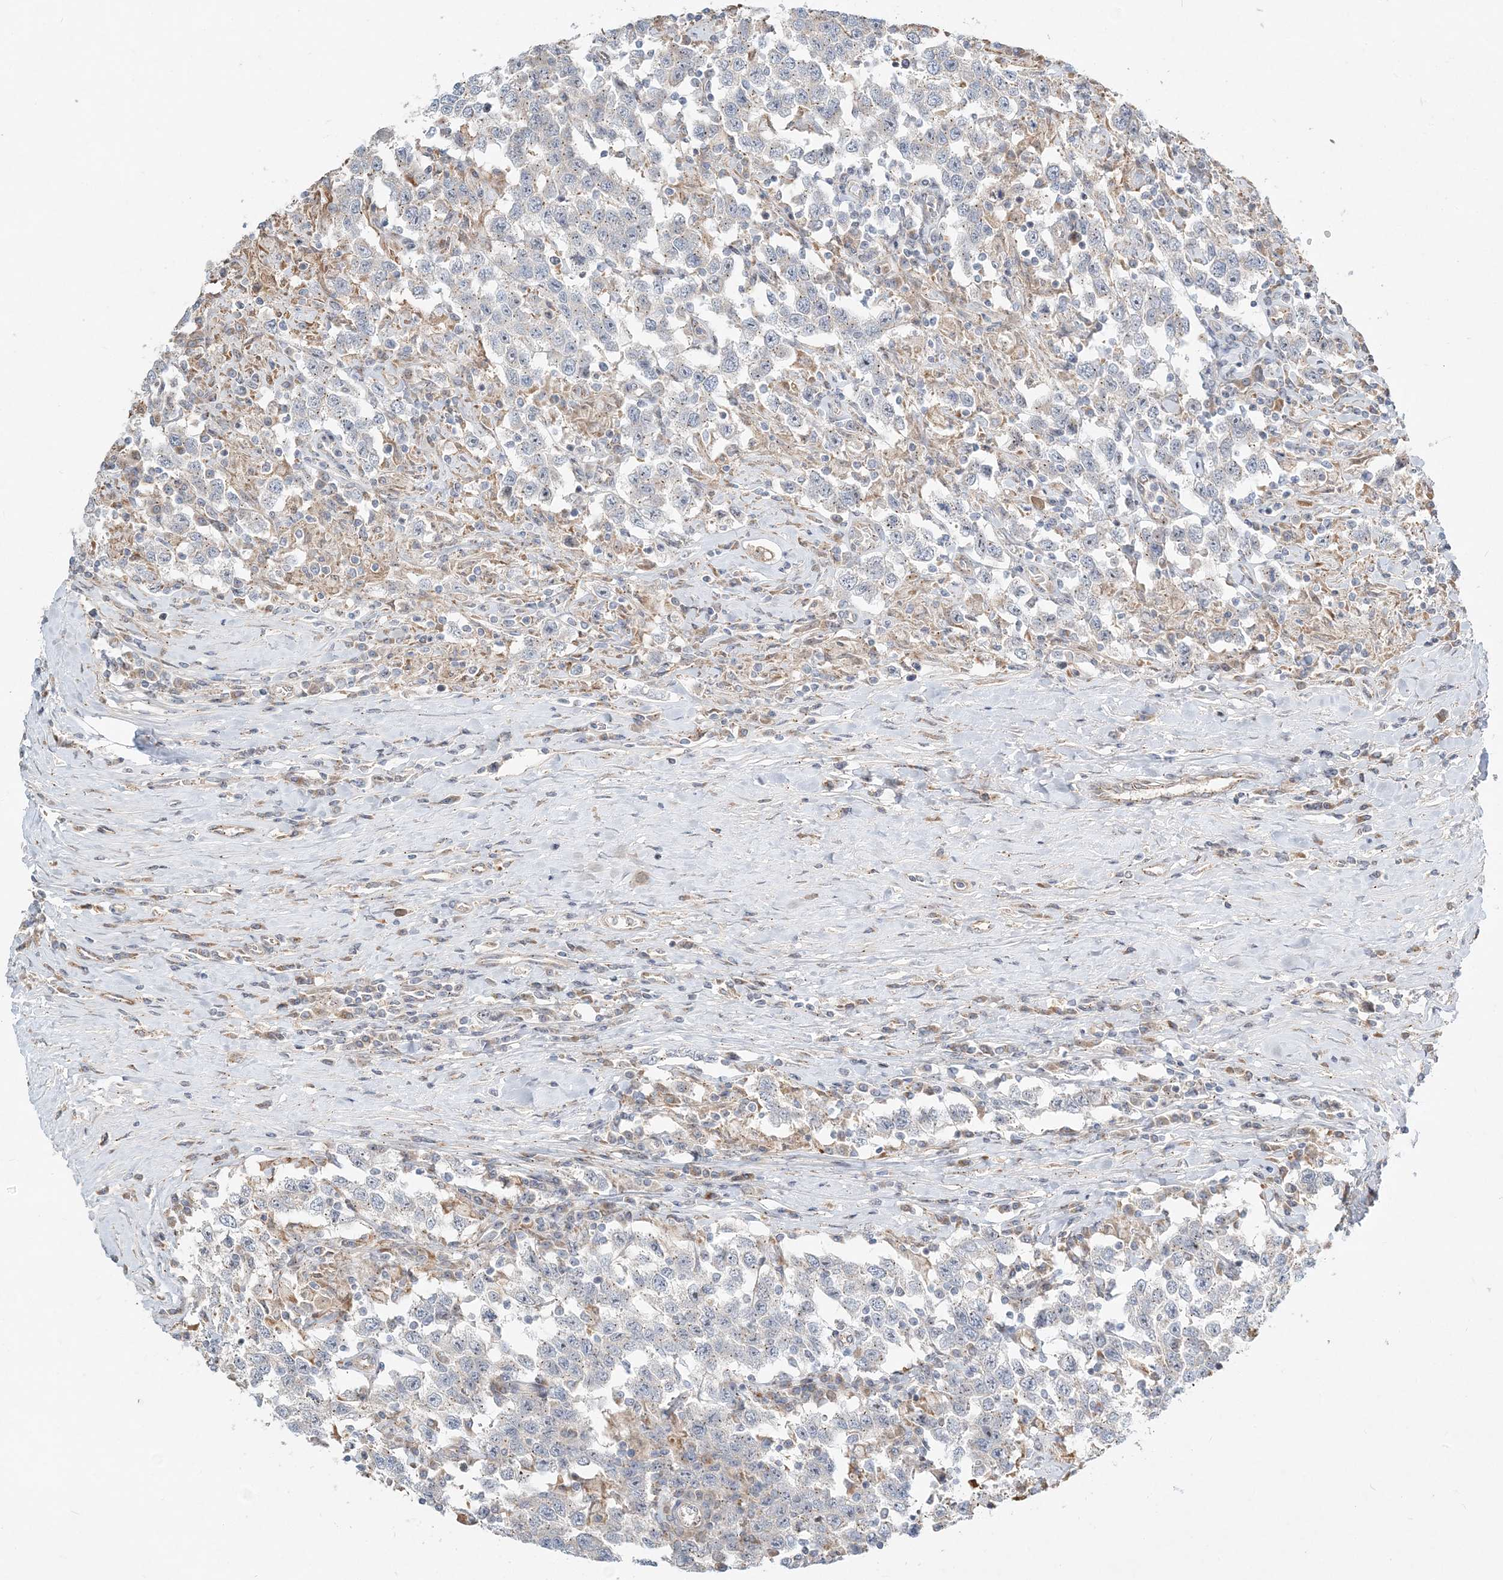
{"staining": {"intensity": "negative", "quantity": "none", "location": "none"}, "tissue": "testis cancer", "cell_type": "Tumor cells", "image_type": "cancer", "snomed": [{"axis": "morphology", "description": "Seminoma, NOS"}, {"axis": "topography", "description": "Testis"}], "caption": "IHC of human testis cancer reveals no staining in tumor cells.", "gene": "CXXC5", "patient": {"sex": "male", "age": 41}}